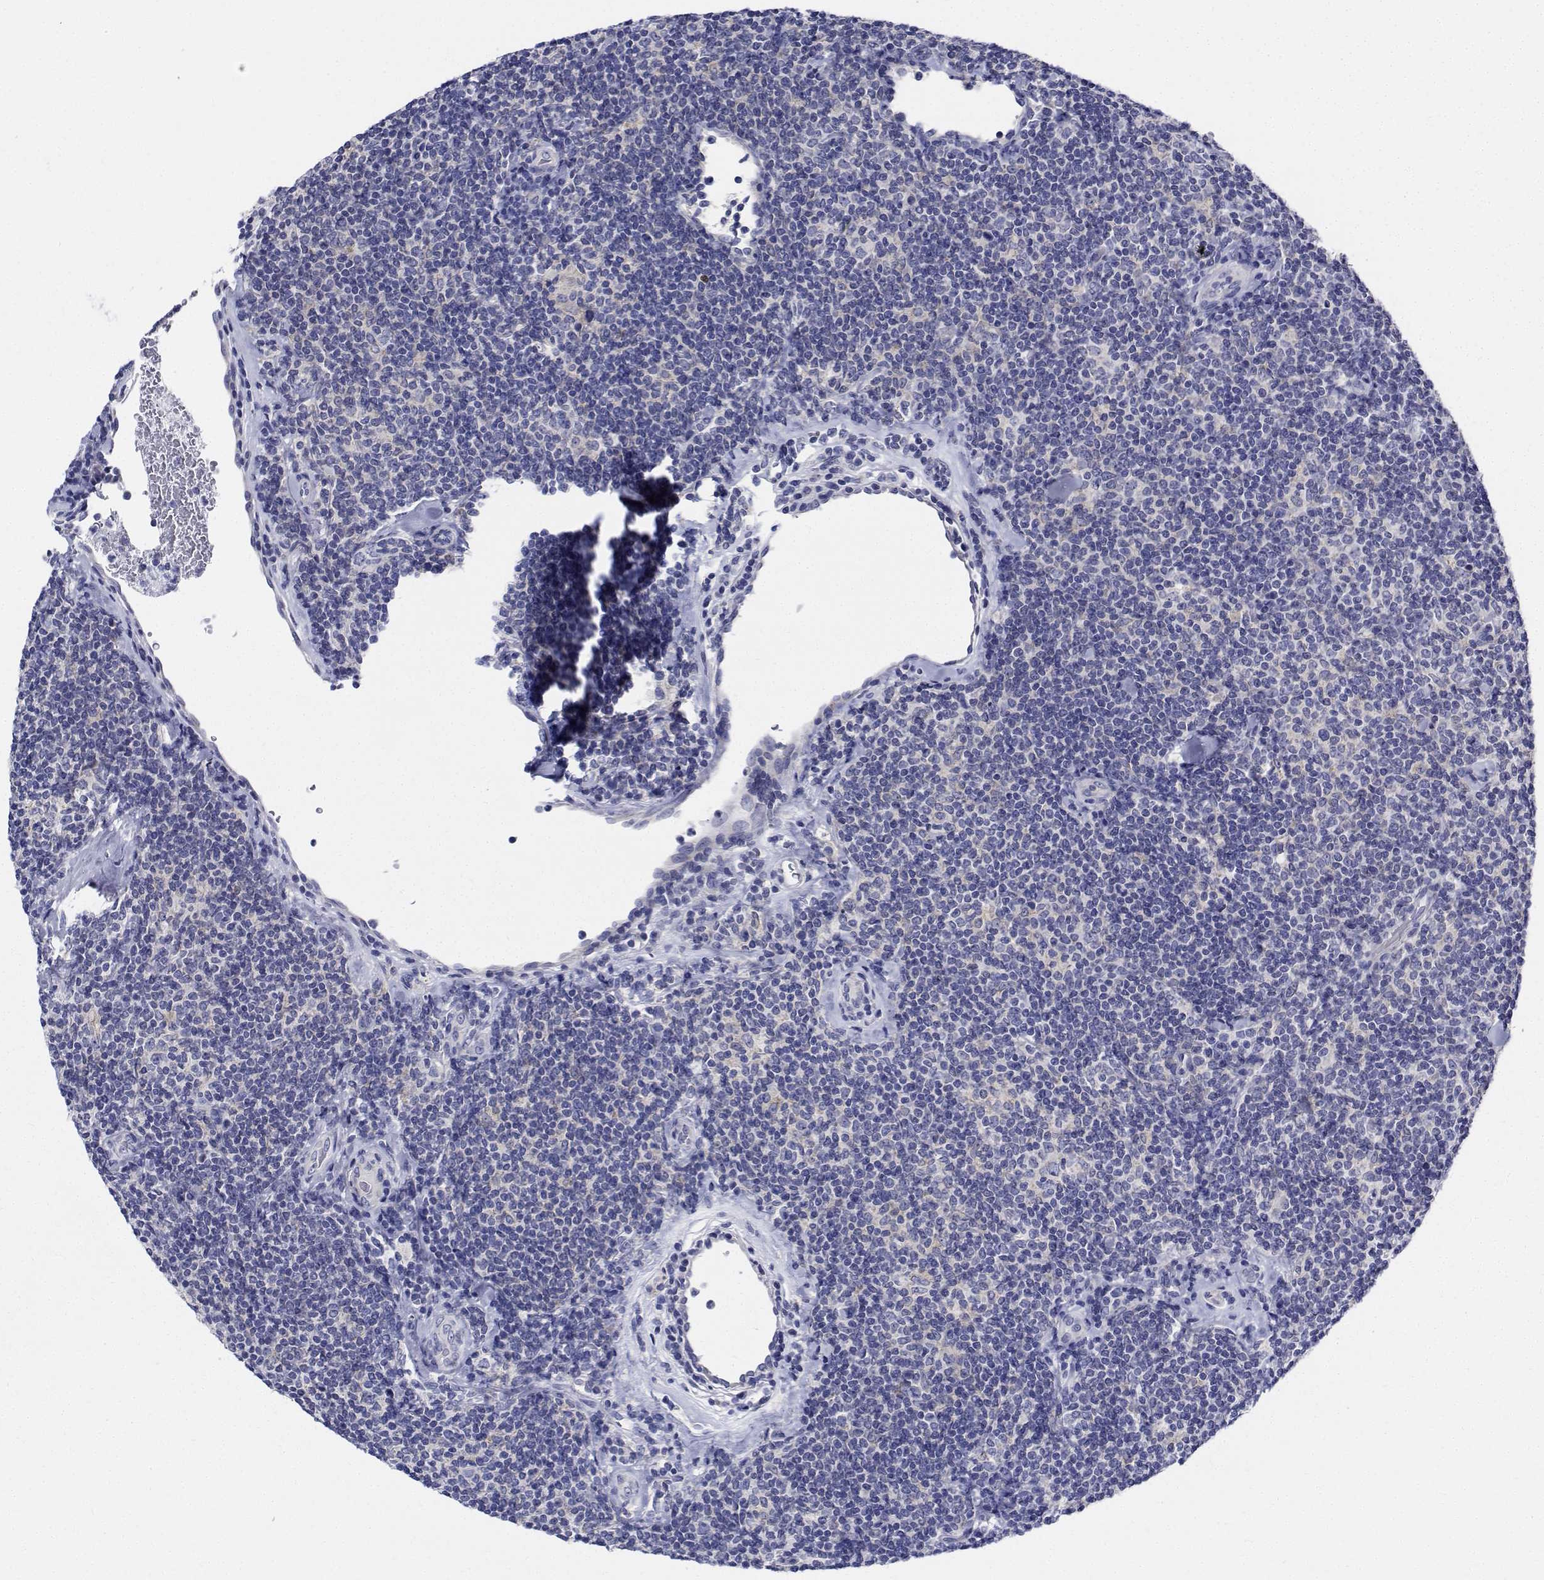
{"staining": {"intensity": "negative", "quantity": "none", "location": "none"}, "tissue": "lymphoma", "cell_type": "Tumor cells", "image_type": "cancer", "snomed": [{"axis": "morphology", "description": "Malignant lymphoma, non-Hodgkin's type, Low grade"}, {"axis": "topography", "description": "Lymph node"}], "caption": "Lymphoma was stained to show a protein in brown. There is no significant positivity in tumor cells.", "gene": "CDHR3", "patient": {"sex": "female", "age": 56}}